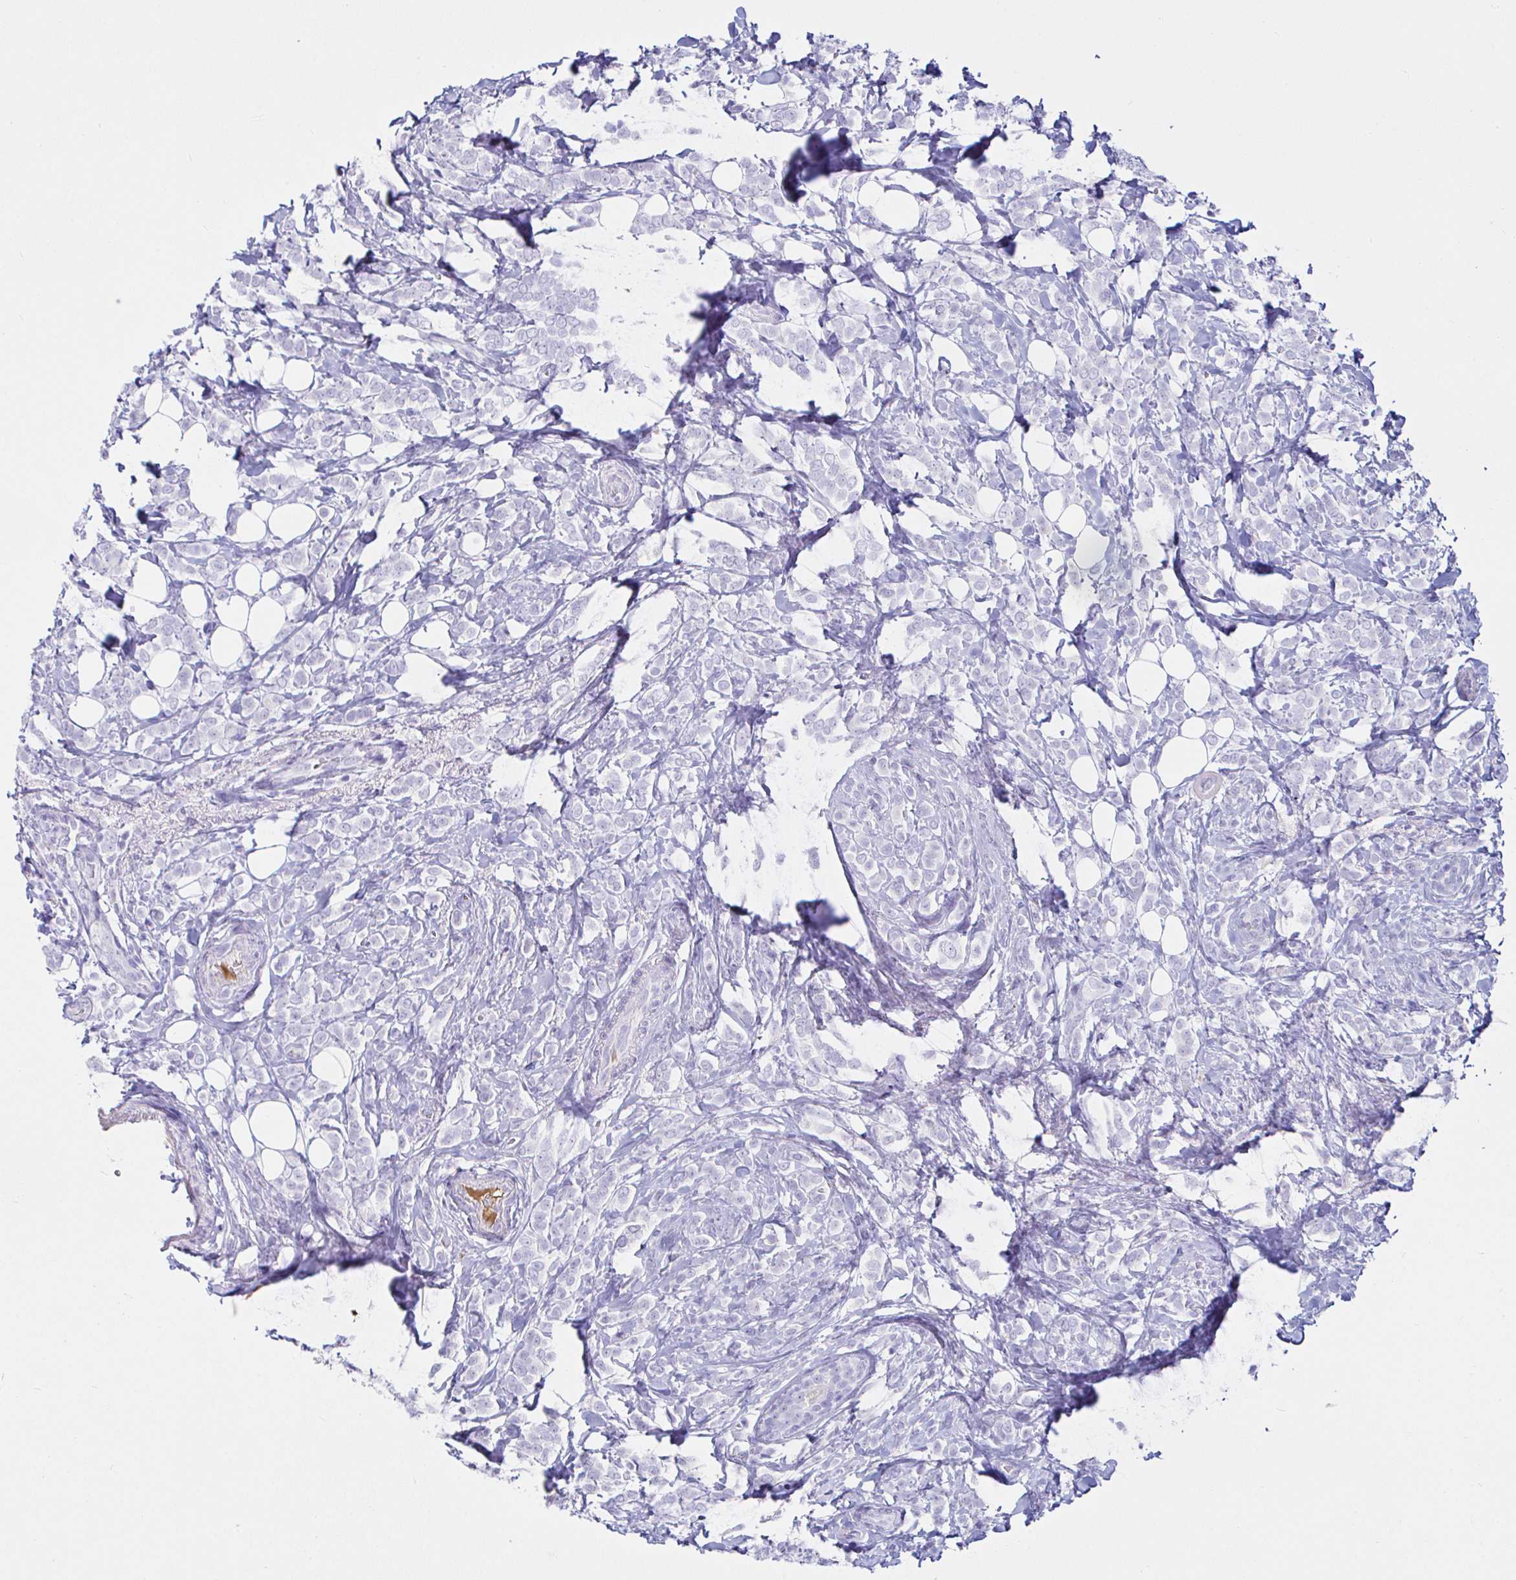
{"staining": {"intensity": "negative", "quantity": "none", "location": "none"}, "tissue": "breast cancer", "cell_type": "Tumor cells", "image_type": "cancer", "snomed": [{"axis": "morphology", "description": "Lobular carcinoma"}, {"axis": "topography", "description": "Breast"}], "caption": "Breast lobular carcinoma was stained to show a protein in brown. There is no significant expression in tumor cells.", "gene": "SAA4", "patient": {"sex": "female", "age": 49}}